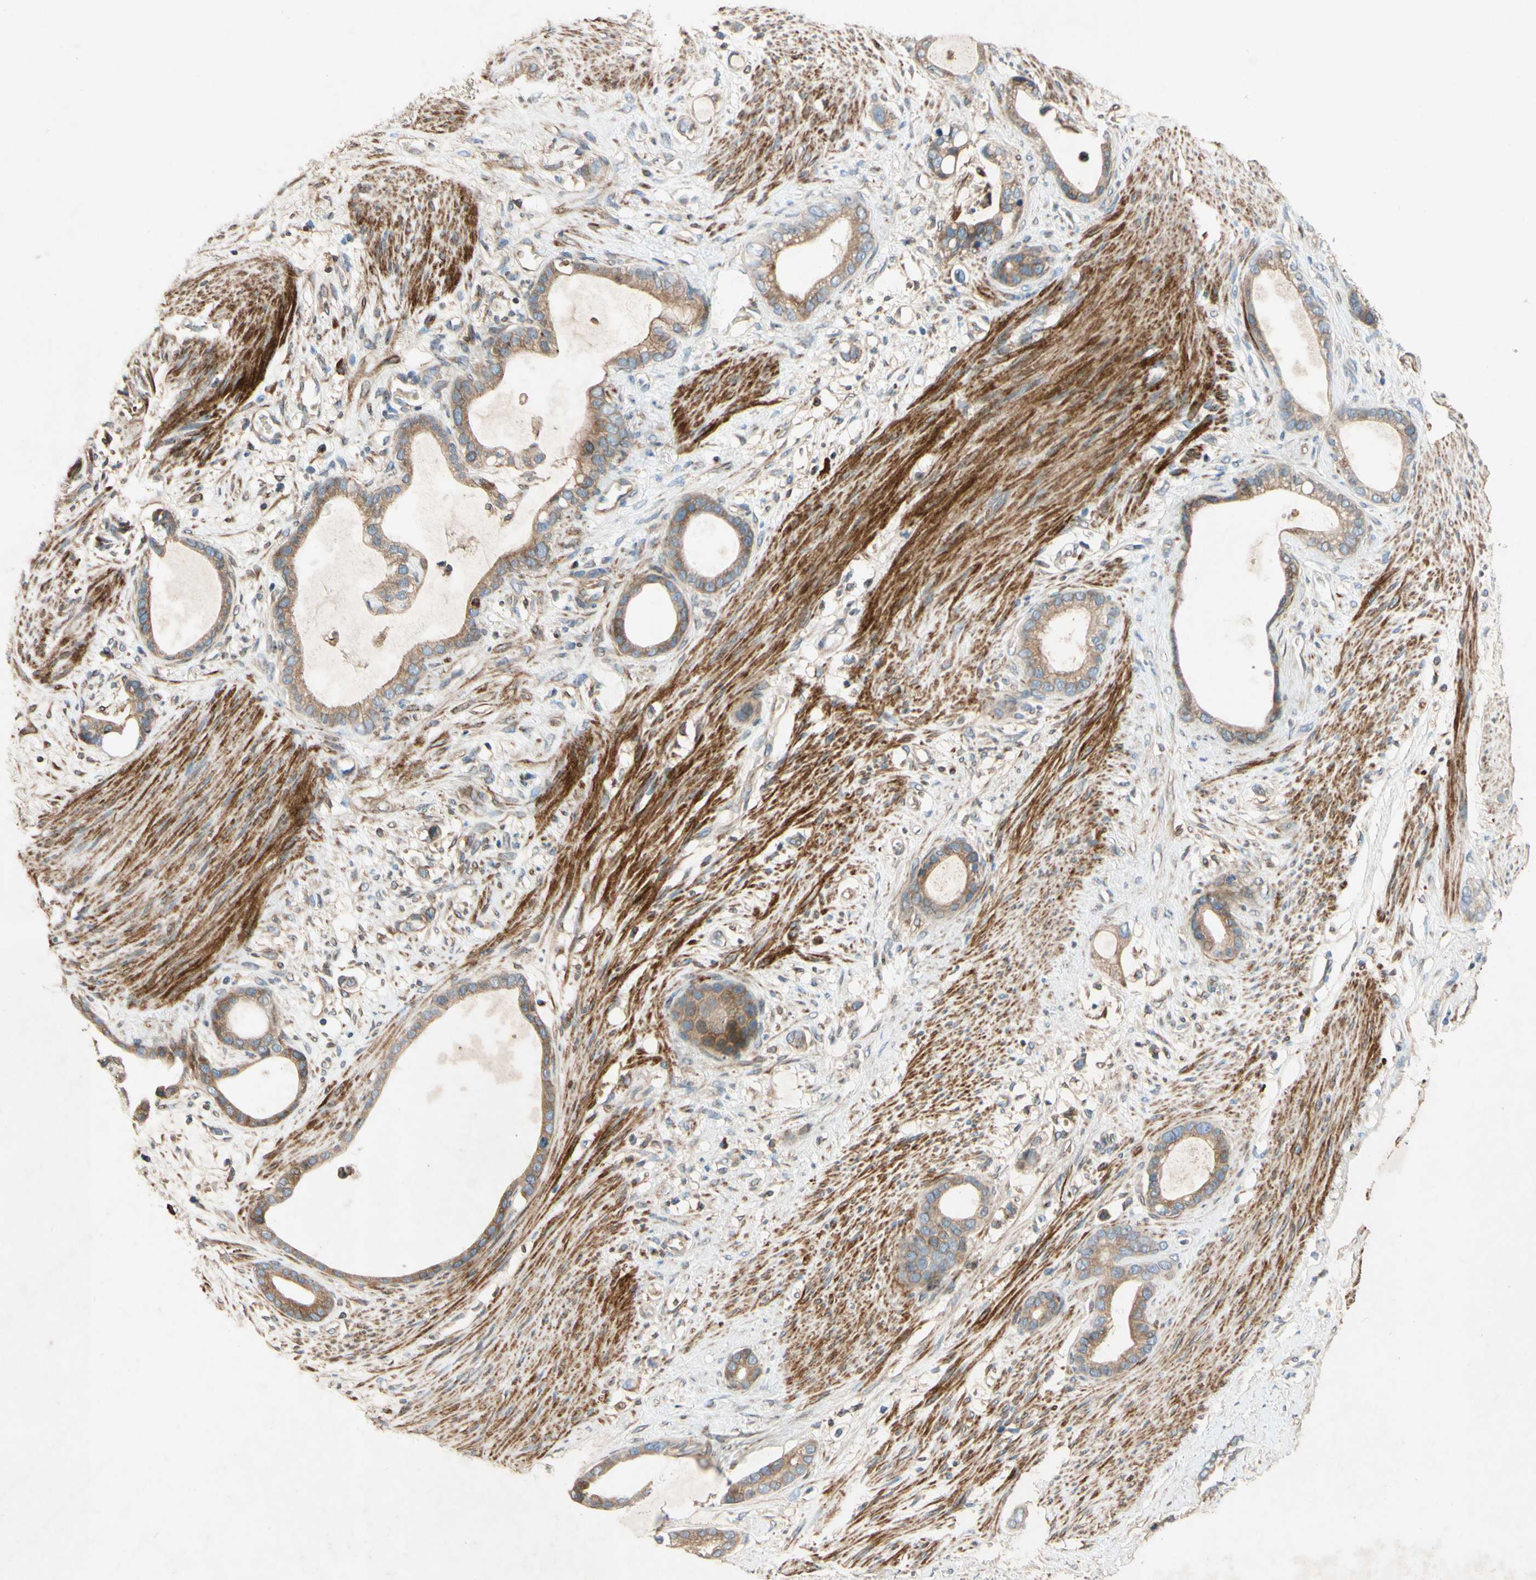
{"staining": {"intensity": "weak", "quantity": ">75%", "location": "cytoplasmic/membranous,nuclear"}, "tissue": "stomach cancer", "cell_type": "Tumor cells", "image_type": "cancer", "snomed": [{"axis": "morphology", "description": "Adenocarcinoma, NOS"}, {"axis": "topography", "description": "Stomach"}], "caption": "A brown stain highlights weak cytoplasmic/membranous and nuclear expression of a protein in human stomach cancer (adenocarcinoma) tumor cells.", "gene": "PTPRU", "patient": {"sex": "female", "age": 75}}